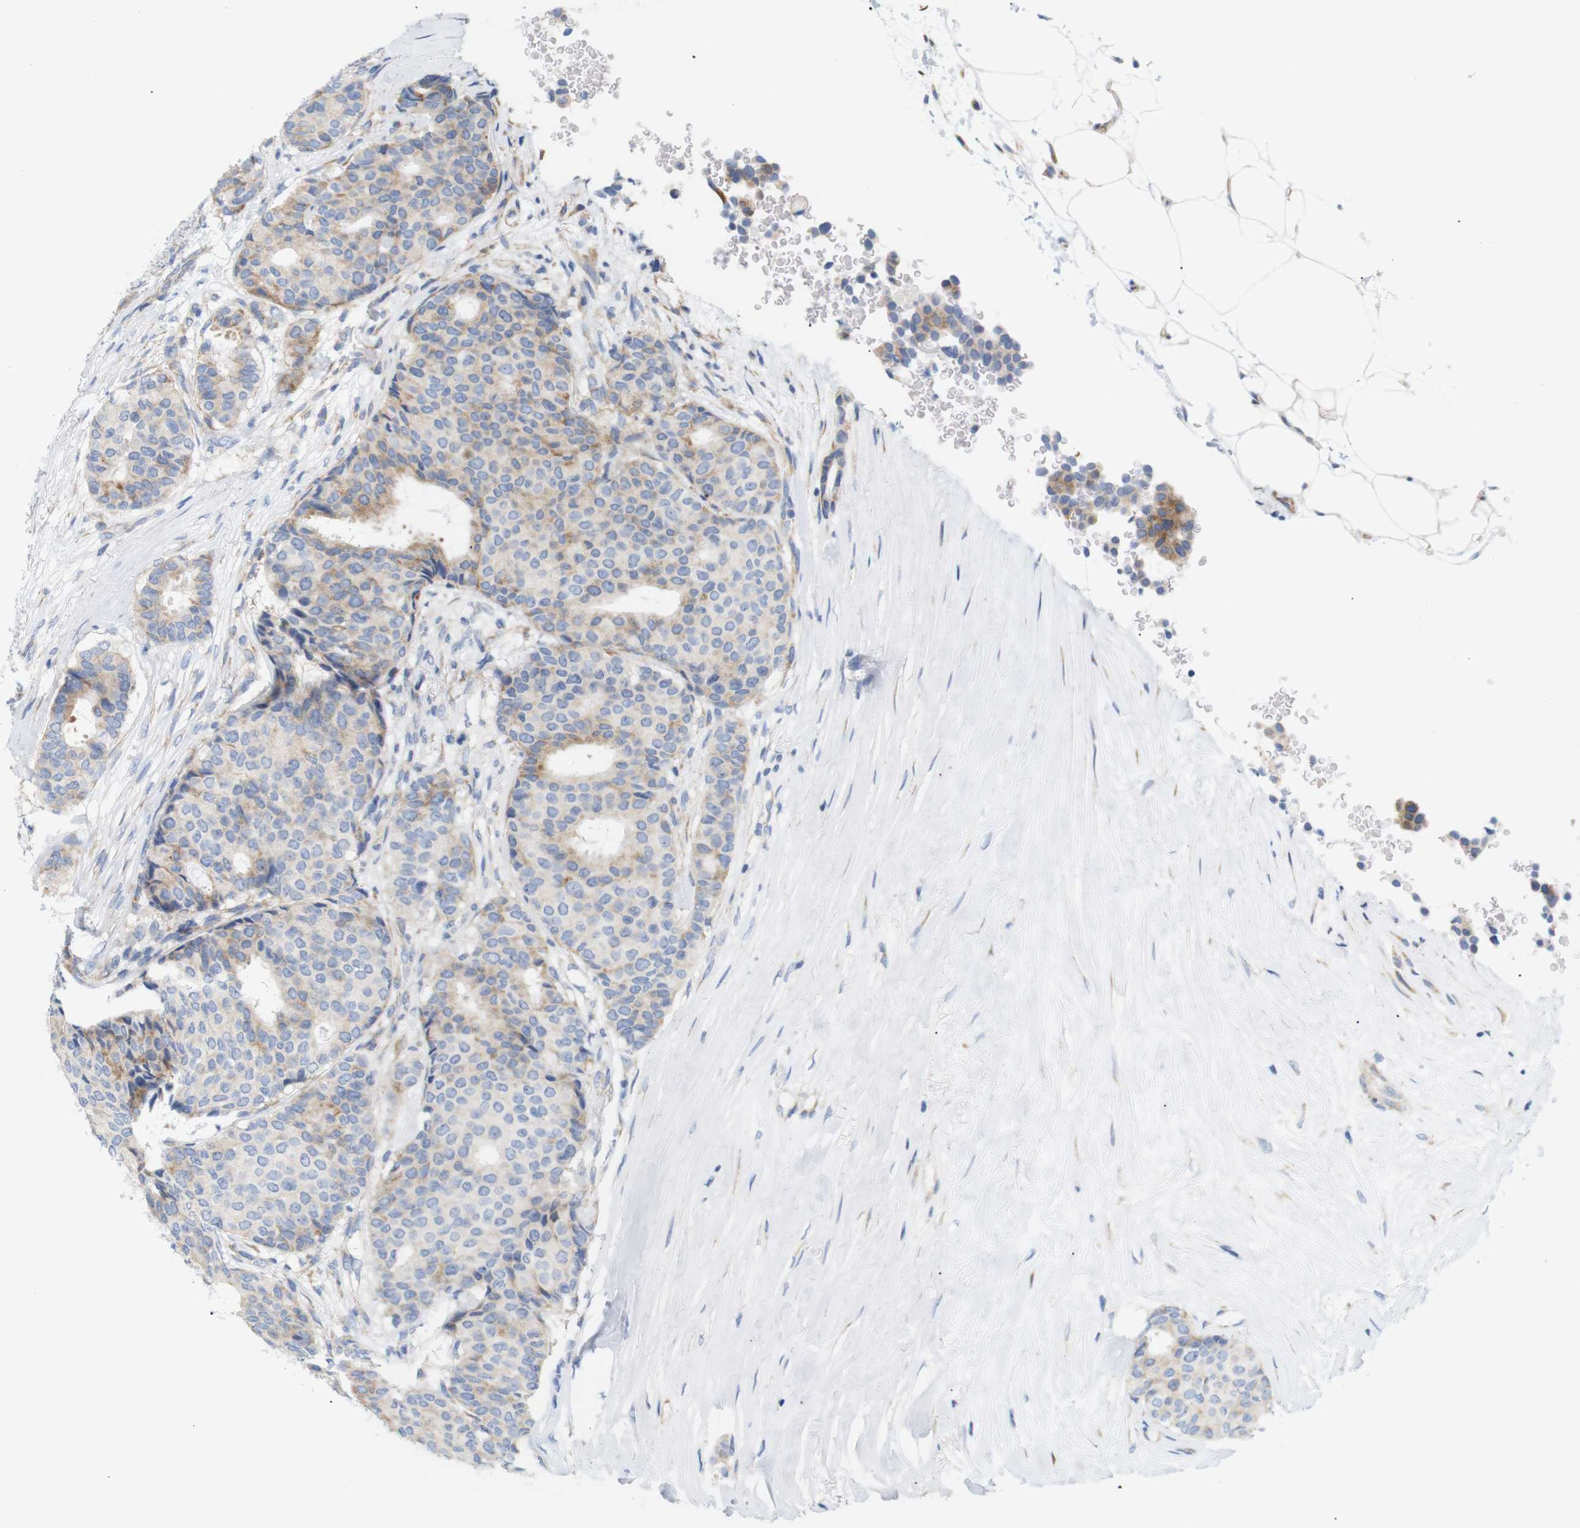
{"staining": {"intensity": "weak", "quantity": "25%-75%", "location": "cytoplasmic/membranous"}, "tissue": "breast cancer", "cell_type": "Tumor cells", "image_type": "cancer", "snomed": [{"axis": "morphology", "description": "Duct carcinoma"}, {"axis": "topography", "description": "Breast"}], "caption": "High-magnification brightfield microscopy of breast cancer stained with DAB (3,3'-diaminobenzidine) (brown) and counterstained with hematoxylin (blue). tumor cells exhibit weak cytoplasmic/membranous expression is identified in about25%-75% of cells.", "gene": "TRIM5", "patient": {"sex": "female", "age": 75}}